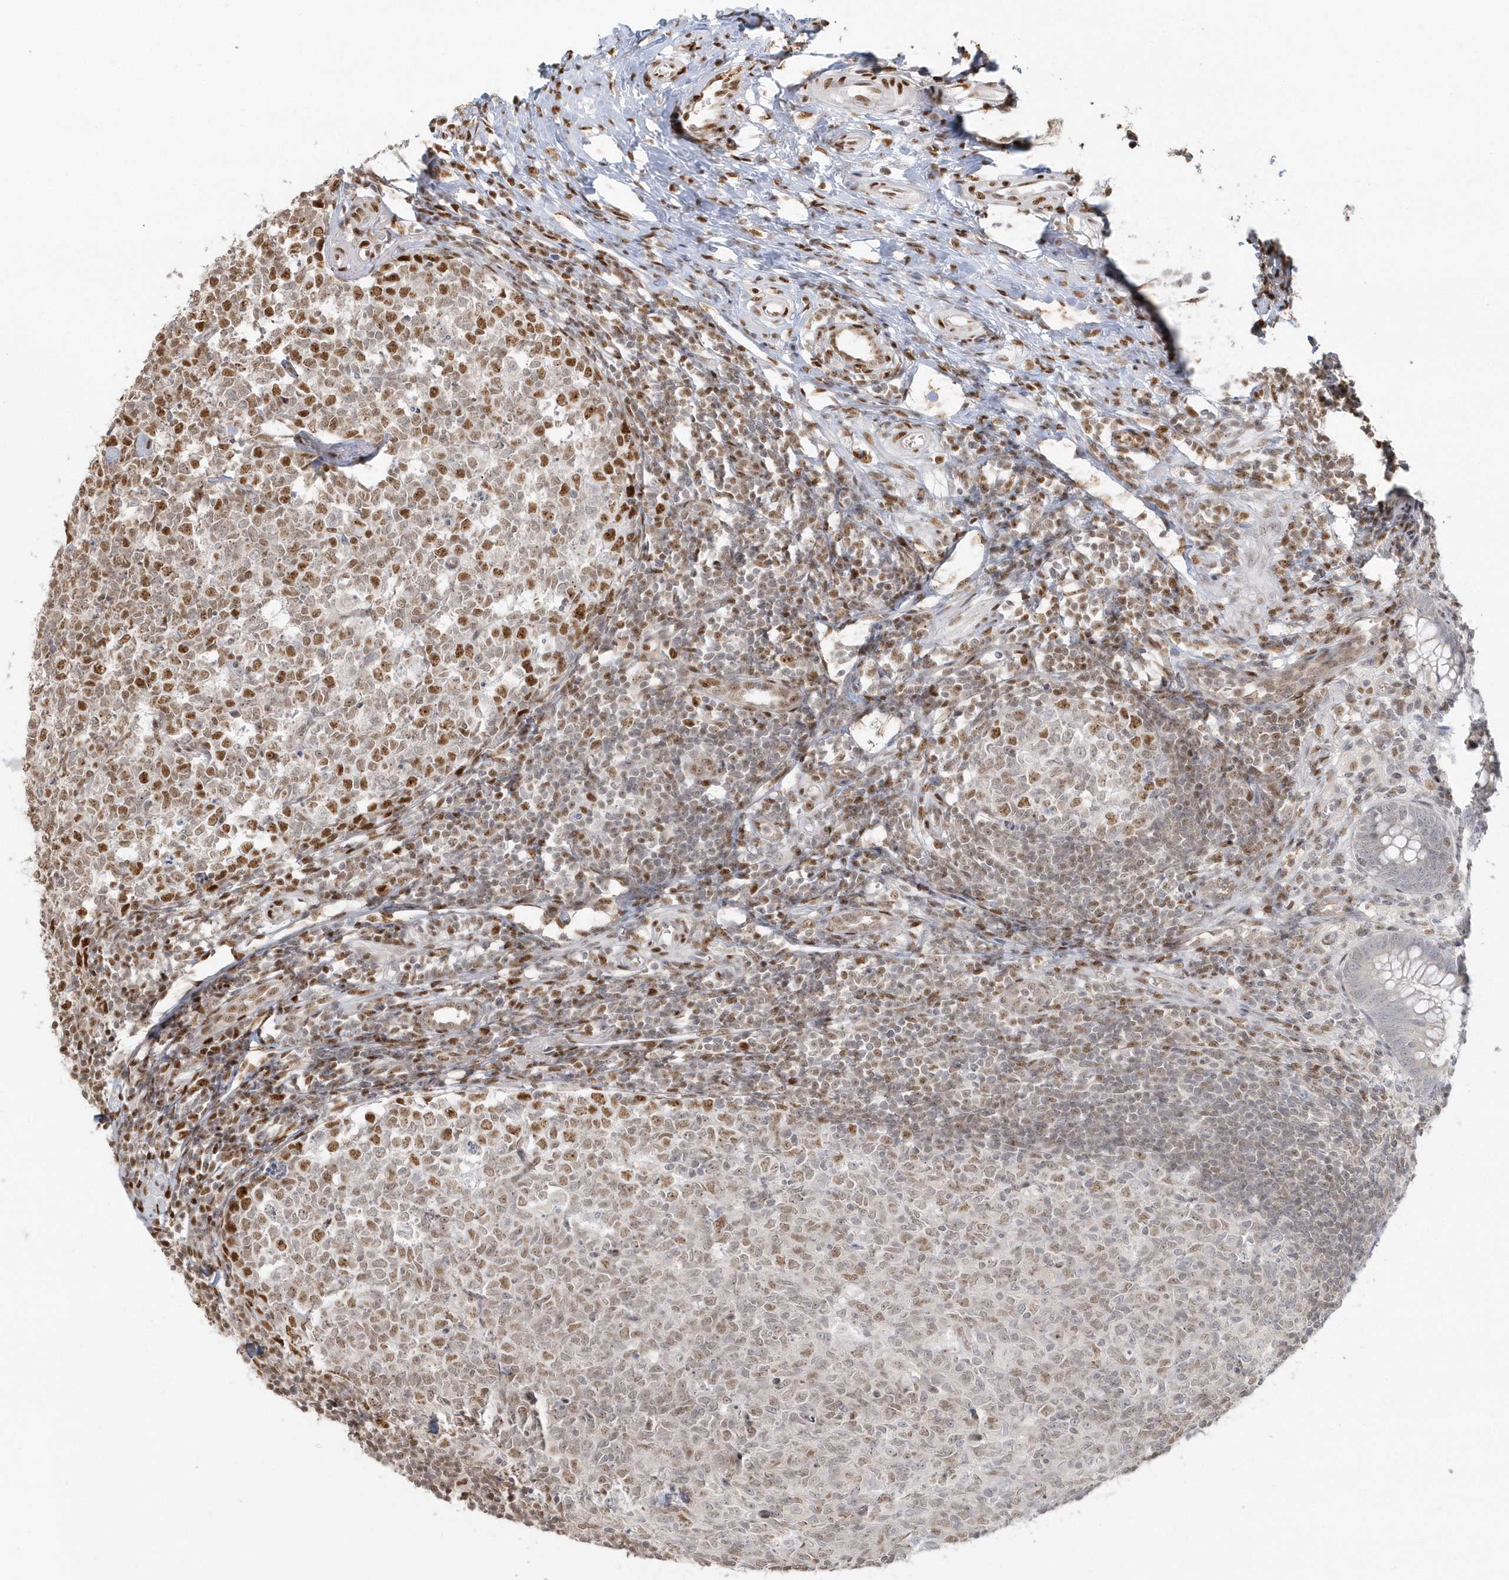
{"staining": {"intensity": "negative", "quantity": "none", "location": "none"}, "tissue": "appendix", "cell_type": "Glandular cells", "image_type": "normal", "snomed": [{"axis": "morphology", "description": "Normal tissue, NOS"}, {"axis": "topography", "description": "Appendix"}], "caption": "The IHC image has no significant expression in glandular cells of appendix.", "gene": "SUMO2", "patient": {"sex": "male", "age": 14}}